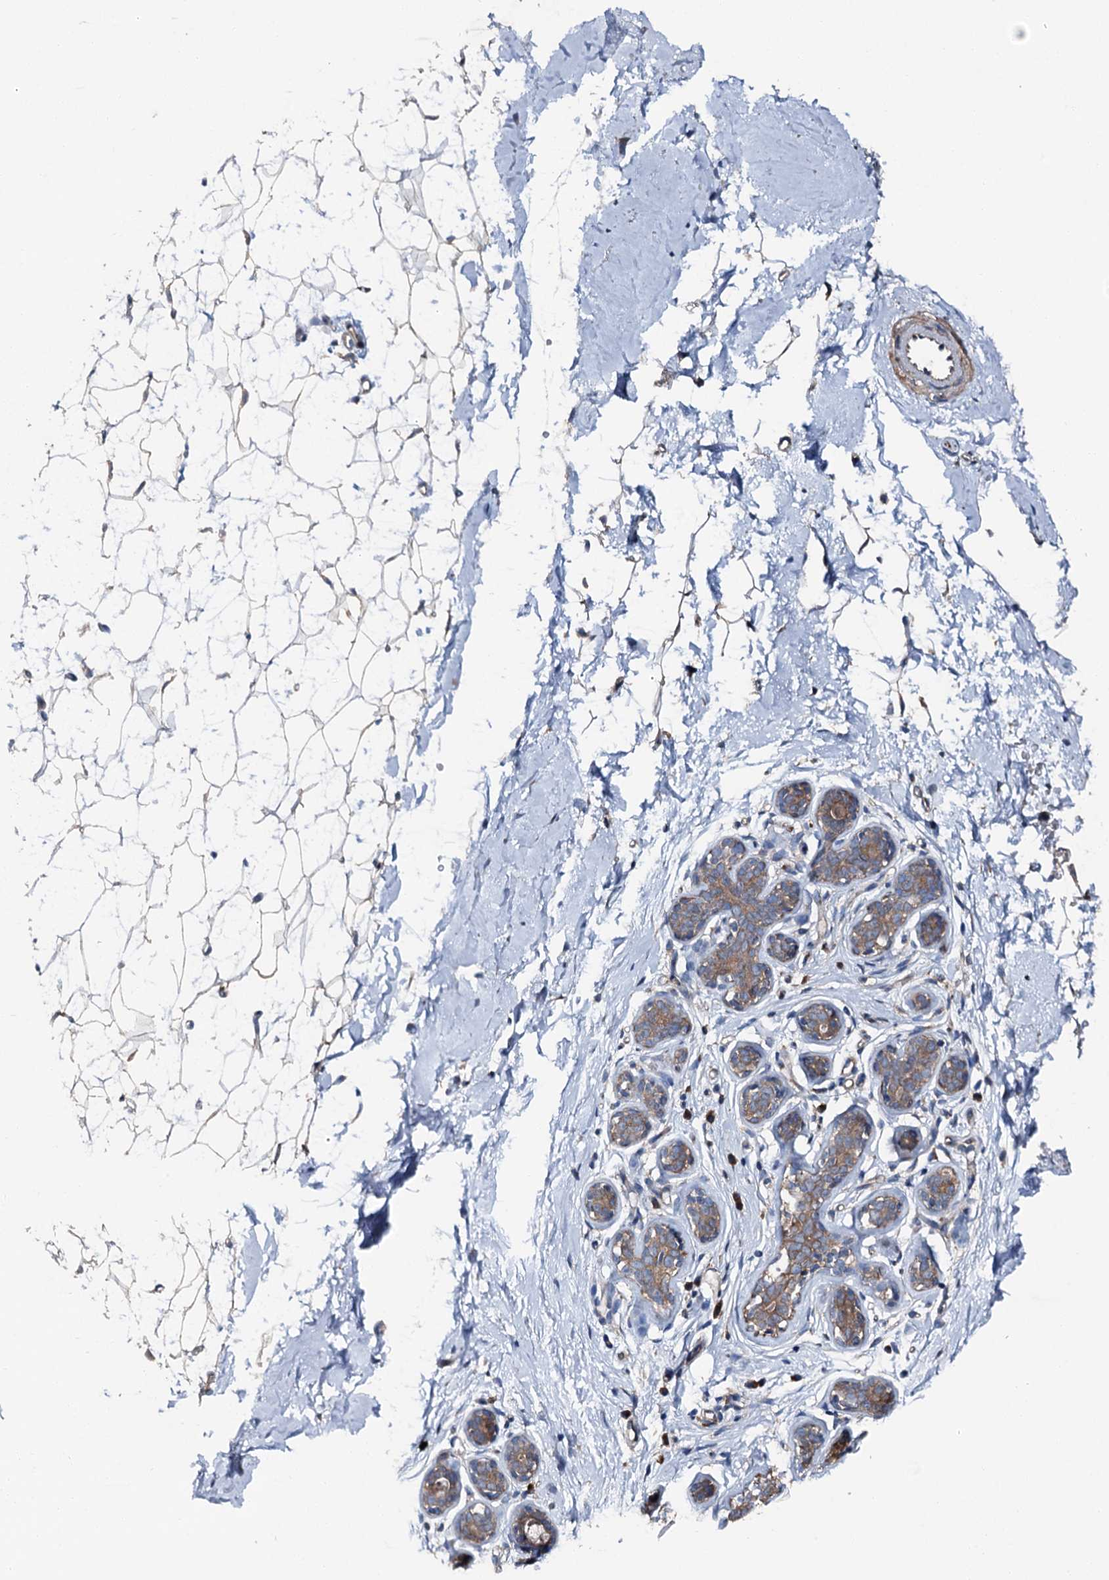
{"staining": {"intensity": "negative", "quantity": "none", "location": "none"}, "tissue": "adipose tissue", "cell_type": "Adipocytes", "image_type": "normal", "snomed": [{"axis": "morphology", "description": "Normal tissue, NOS"}, {"axis": "topography", "description": "Breast"}], "caption": "Immunohistochemistry (IHC) image of unremarkable adipose tissue stained for a protein (brown), which displays no staining in adipocytes.", "gene": "SLC22A25", "patient": {"sex": "female", "age": 23}}